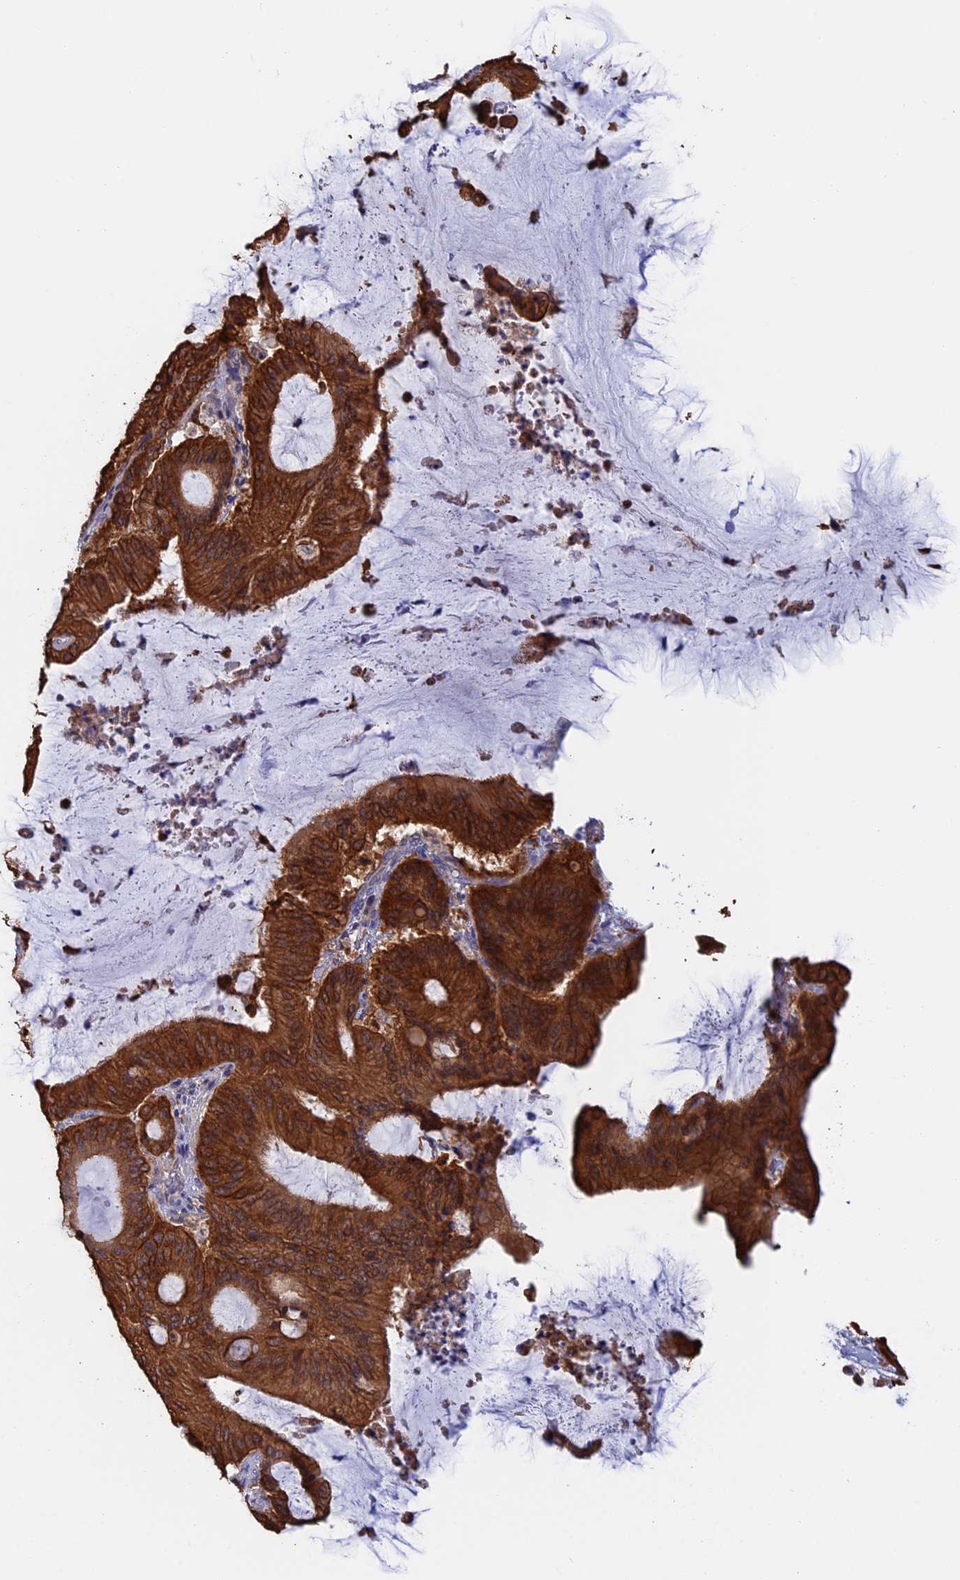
{"staining": {"intensity": "strong", "quantity": ">75%", "location": "cytoplasmic/membranous"}, "tissue": "liver cancer", "cell_type": "Tumor cells", "image_type": "cancer", "snomed": [{"axis": "morphology", "description": "Normal tissue, NOS"}, {"axis": "morphology", "description": "Cholangiocarcinoma"}, {"axis": "topography", "description": "Liver"}, {"axis": "topography", "description": "Peripheral nerve tissue"}], "caption": "Brown immunohistochemical staining in human liver cholangiocarcinoma displays strong cytoplasmic/membranous expression in about >75% of tumor cells.", "gene": "STUB1", "patient": {"sex": "female", "age": 73}}